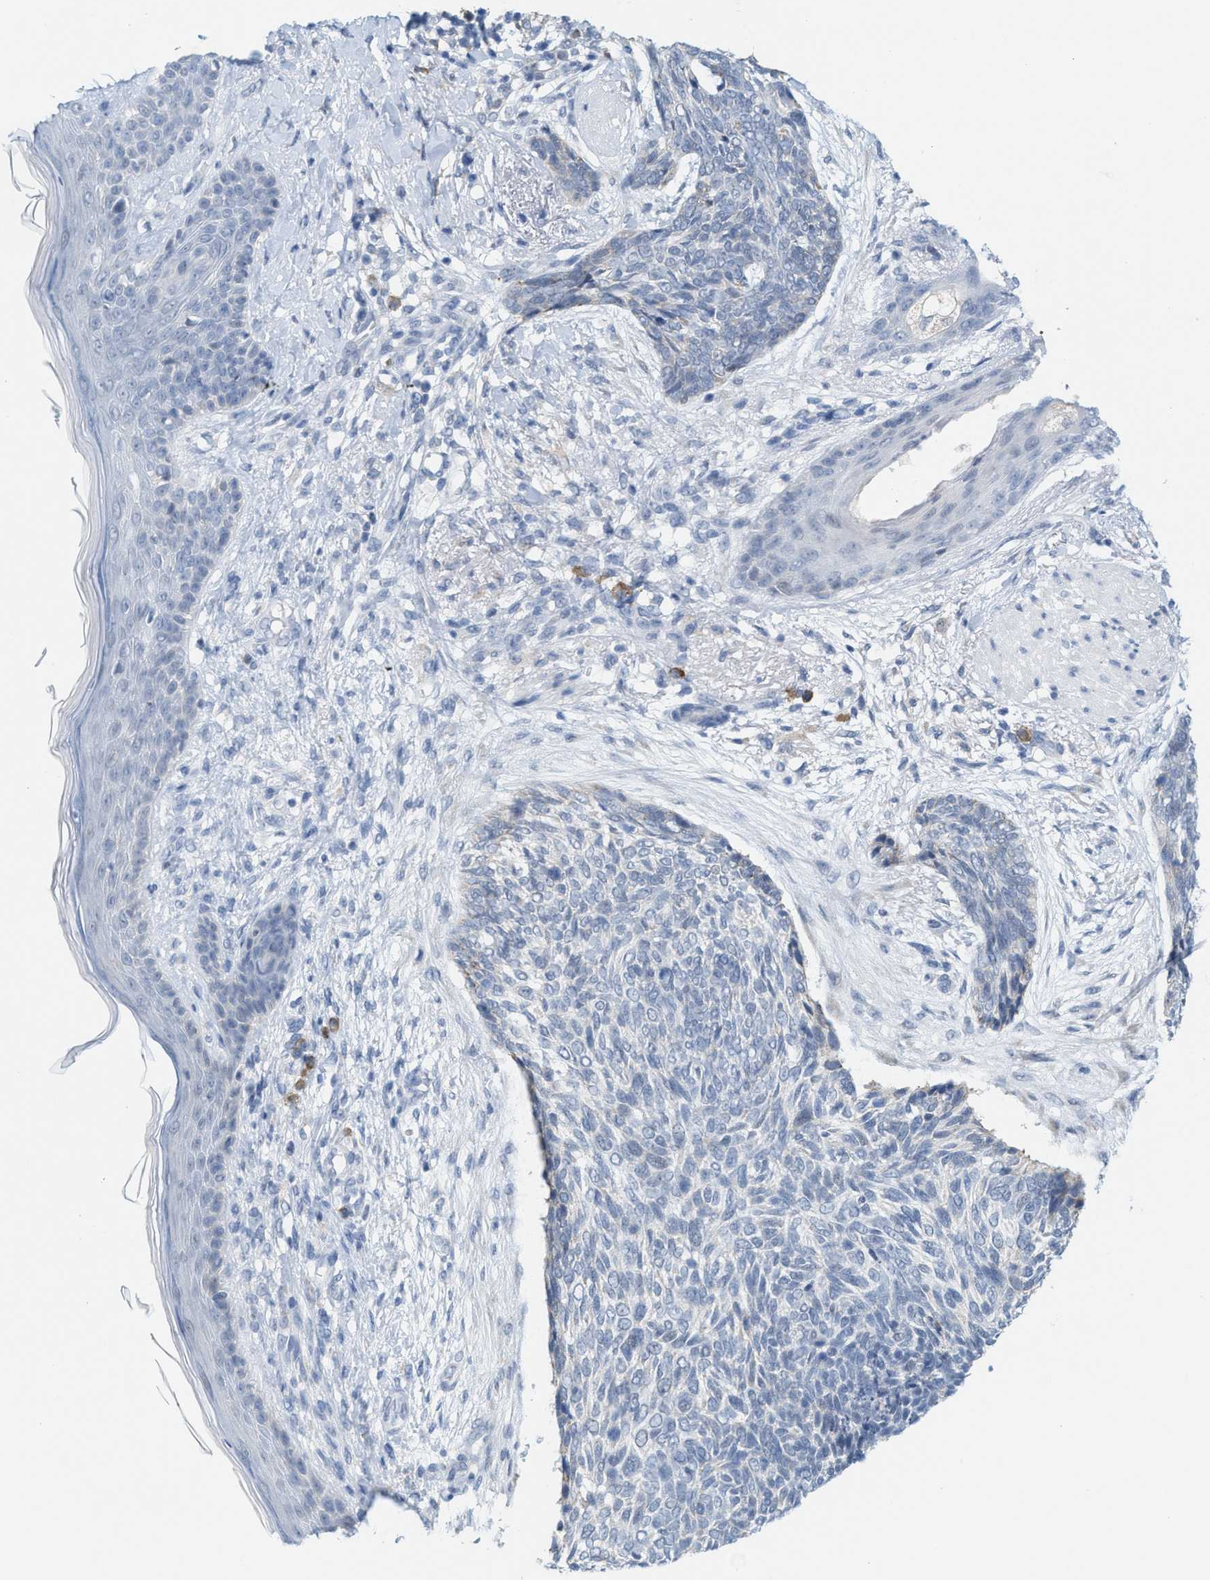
{"staining": {"intensity": "negative", "quantity": "none", "location": "none"}, "tissue": "skin cancer", "cell_type": "Tumor cells", "image_type": "cancer", "snomed": [{"axis": "morphology", "description": "Basal cell carcinoma"}, {"axis": "topography", "description": "Skin"}], "caption": "Immunohistochemistry (IHC) micrograph of neoplastic tissue: human skin basal cell carcinoma stained with DAB (3,3'-diaminobenzidine) reveals no significant protein staining in tumor cells. (Immunohistochemistry (IHC), brightfield microscopy, high magnification).", "gene": "KIFC3", "patient": {"sex": "female", "age": 84}}